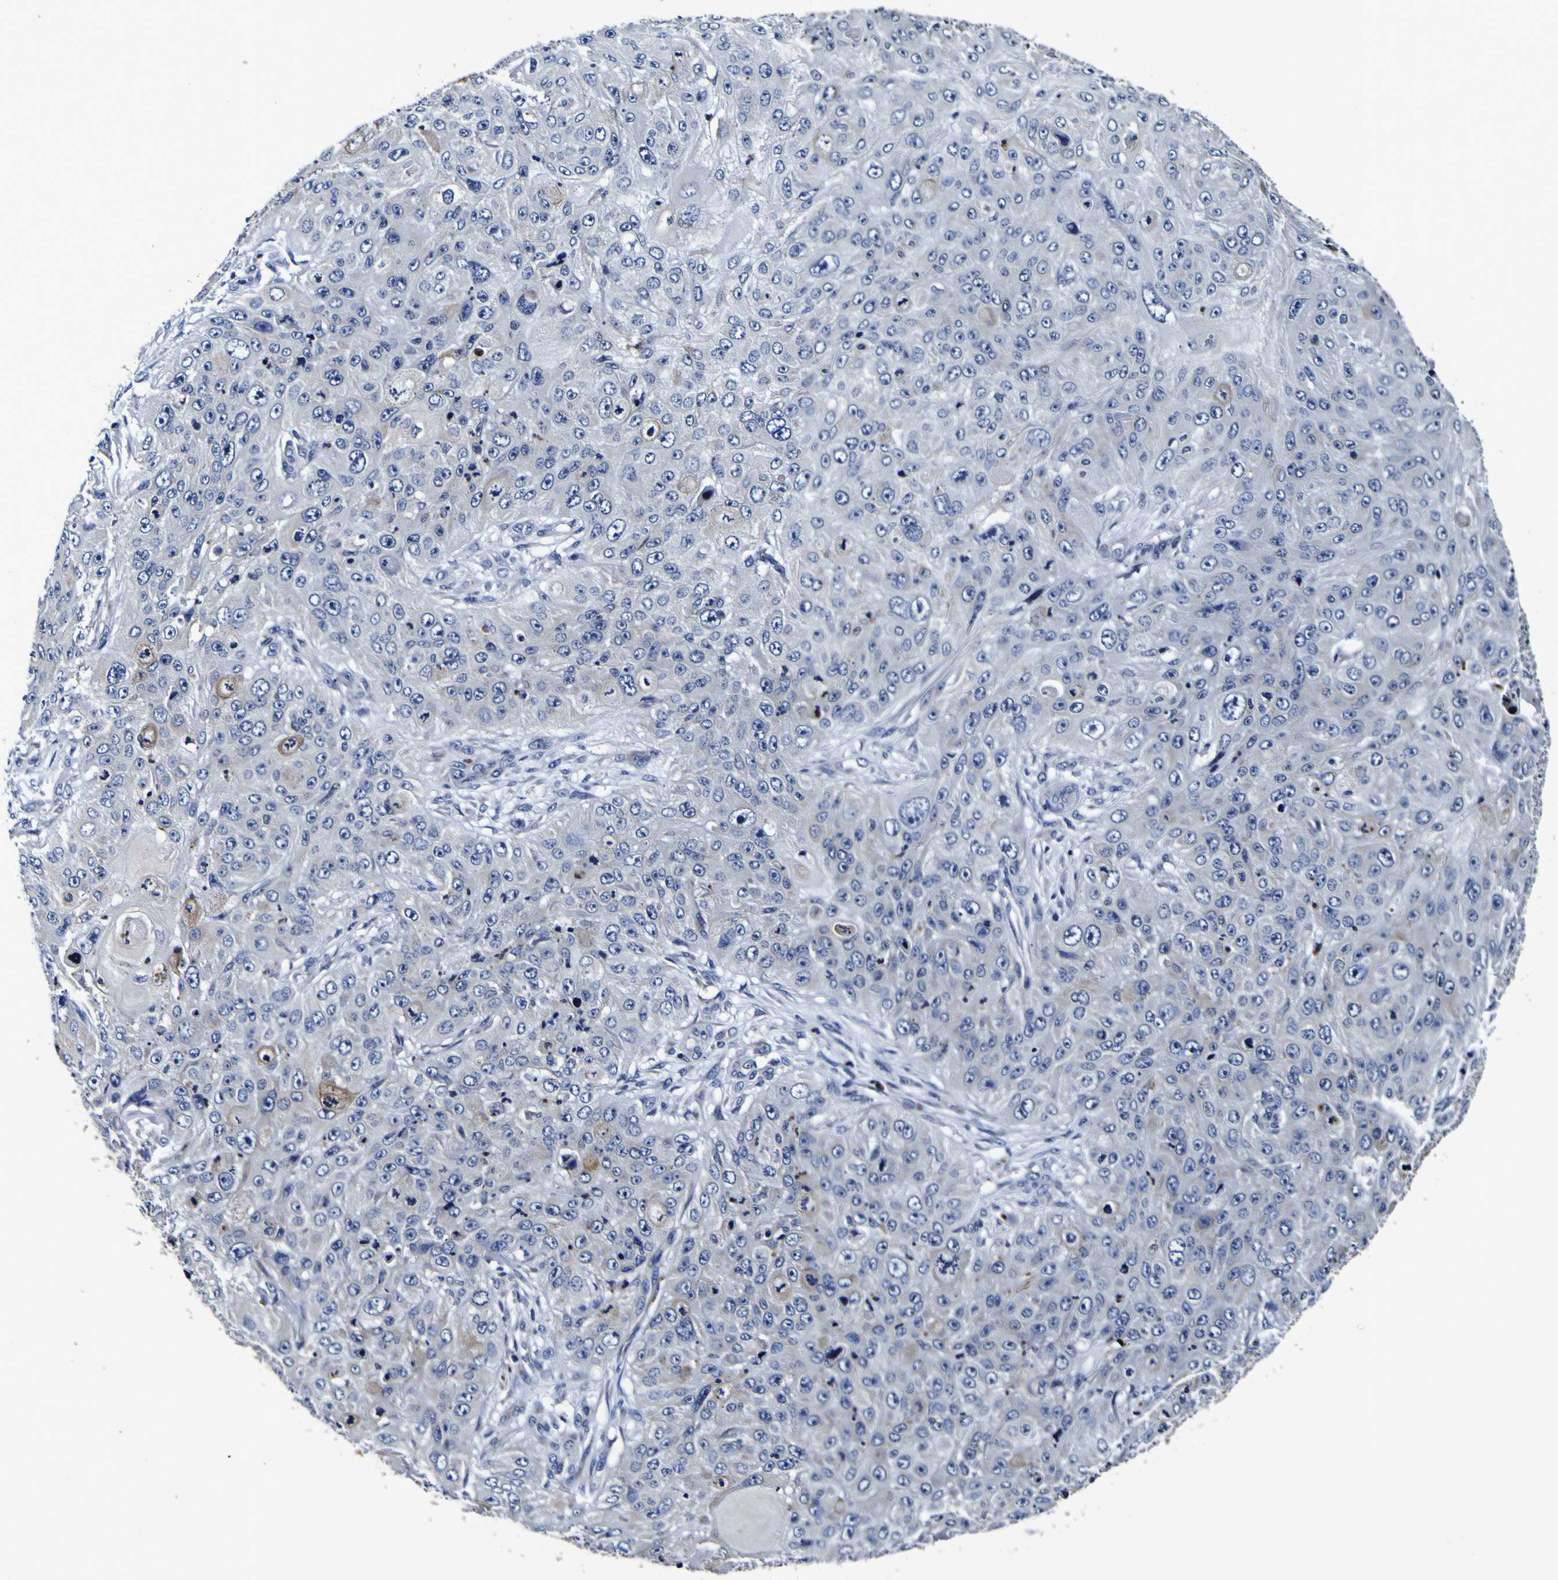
{"staining": {"intensity": "negative", "quantity": "none", "location": "none"}, "tissue": "skin cancer", "cell_type": "Tumor cells", "image_type": "cancer", "snomed": [{"axis": "morphology", "description": "Squamous cell carcinoma, NOS"}, {"axis": "topography", "description": "Skin"}], "caption": "Skin cancer (squamous cell carcinoma) was stained to show a protein in brown. There is no significant staining in tumor cells.", "gene": "PANK4", "patient": {"sex": "female", "age": 80}}